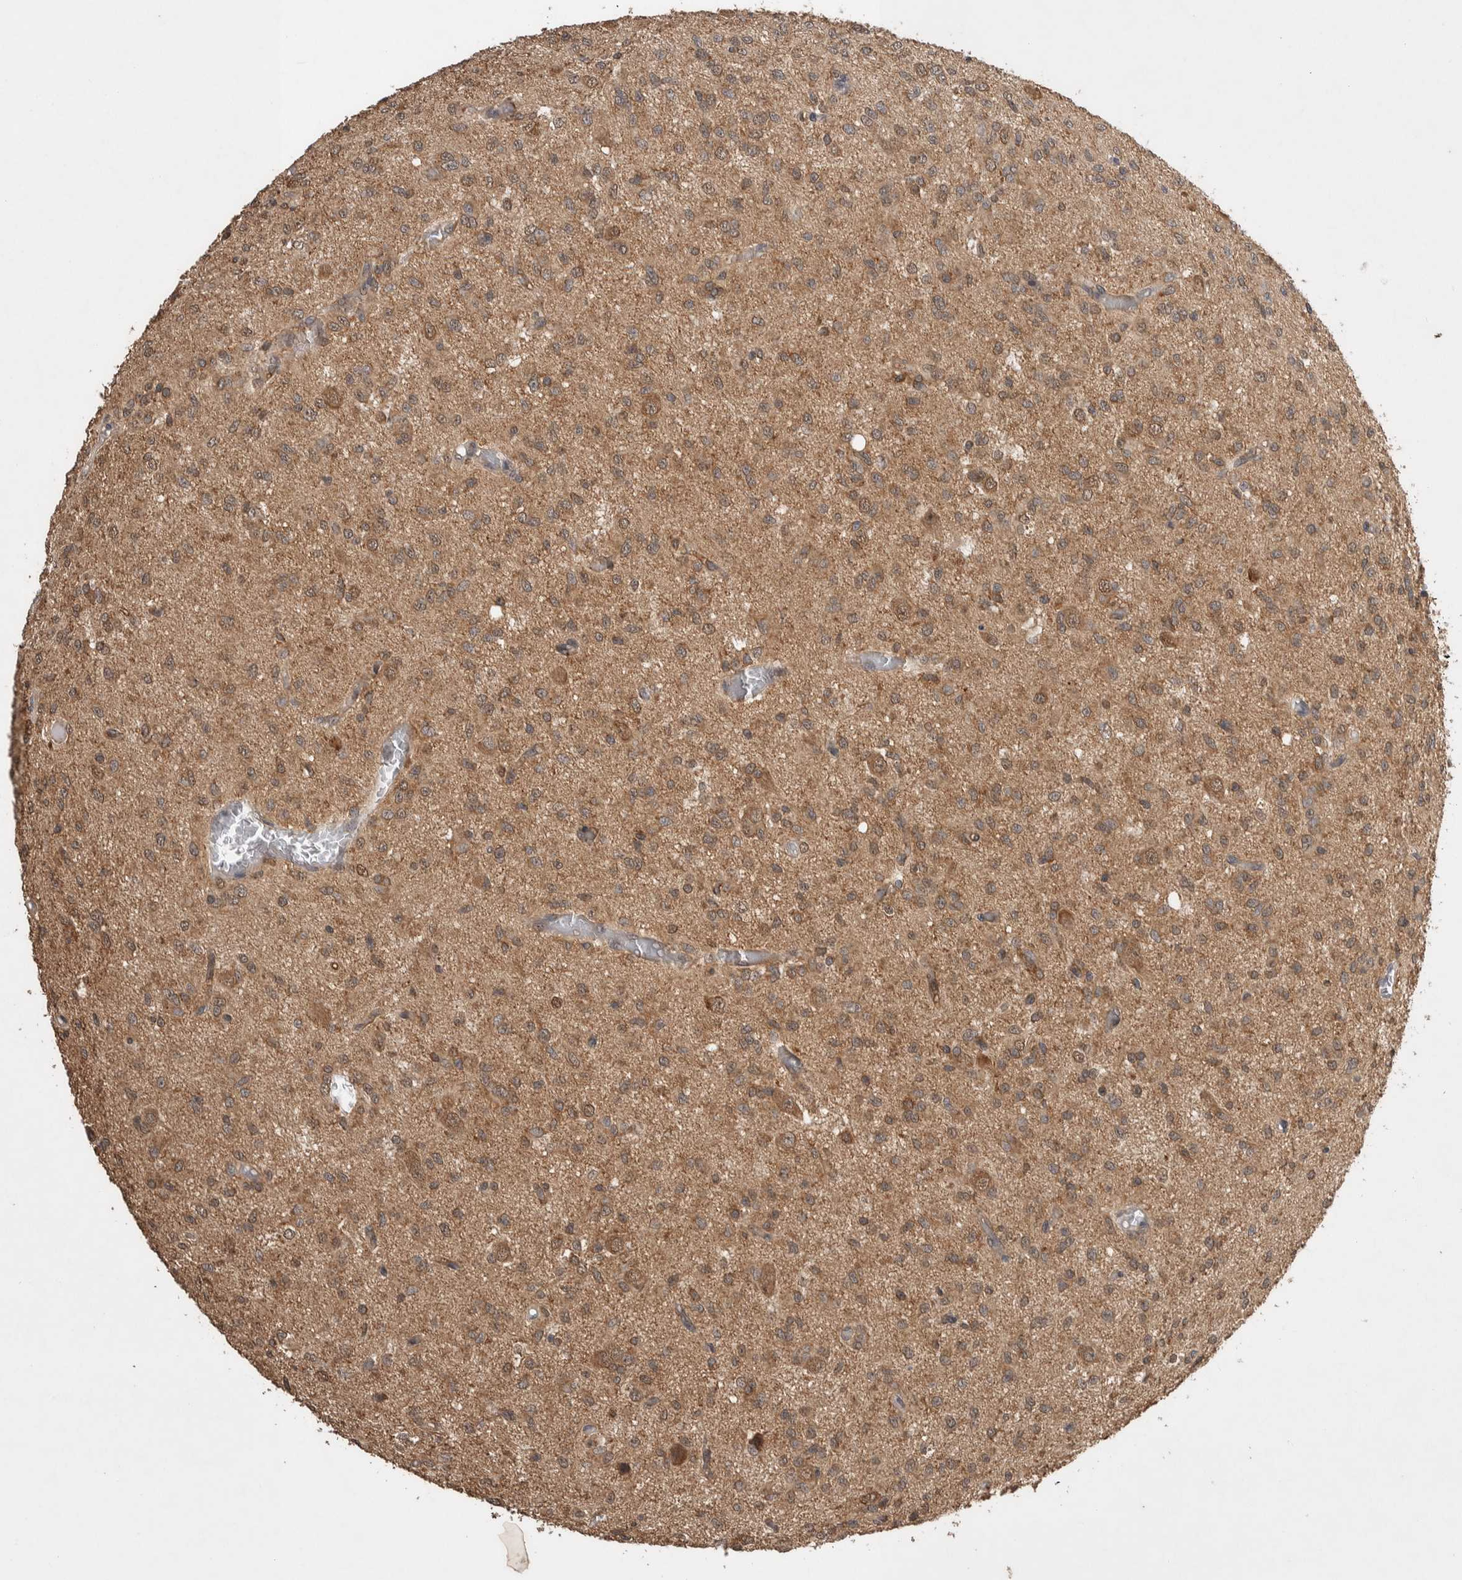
{"staining": {"intensity": "moderate", "quantity": ">75%", "location": "cytoplasmic/membranous"}, "tissue": "glioma", "cell_type": "Tumor cells", "image_type": "cancer", "snomed": [{"axis": "morphology", "description": "Glioma, malignant, High grade"}, {"axis": "topography", "description": "Brain"}], "caption": "High-magnification brightfield microscopy of glioma stained with DAB (3,3'-diaminobenzidine) (brown) and counterstained with hematoxylin (blue). tumor cells exhibit moderate cytoplasmic/membranous expression is appreciated in about>75% of cells.", "gene": "DVL2", "patient": {"sex": "female", "age": 59}}